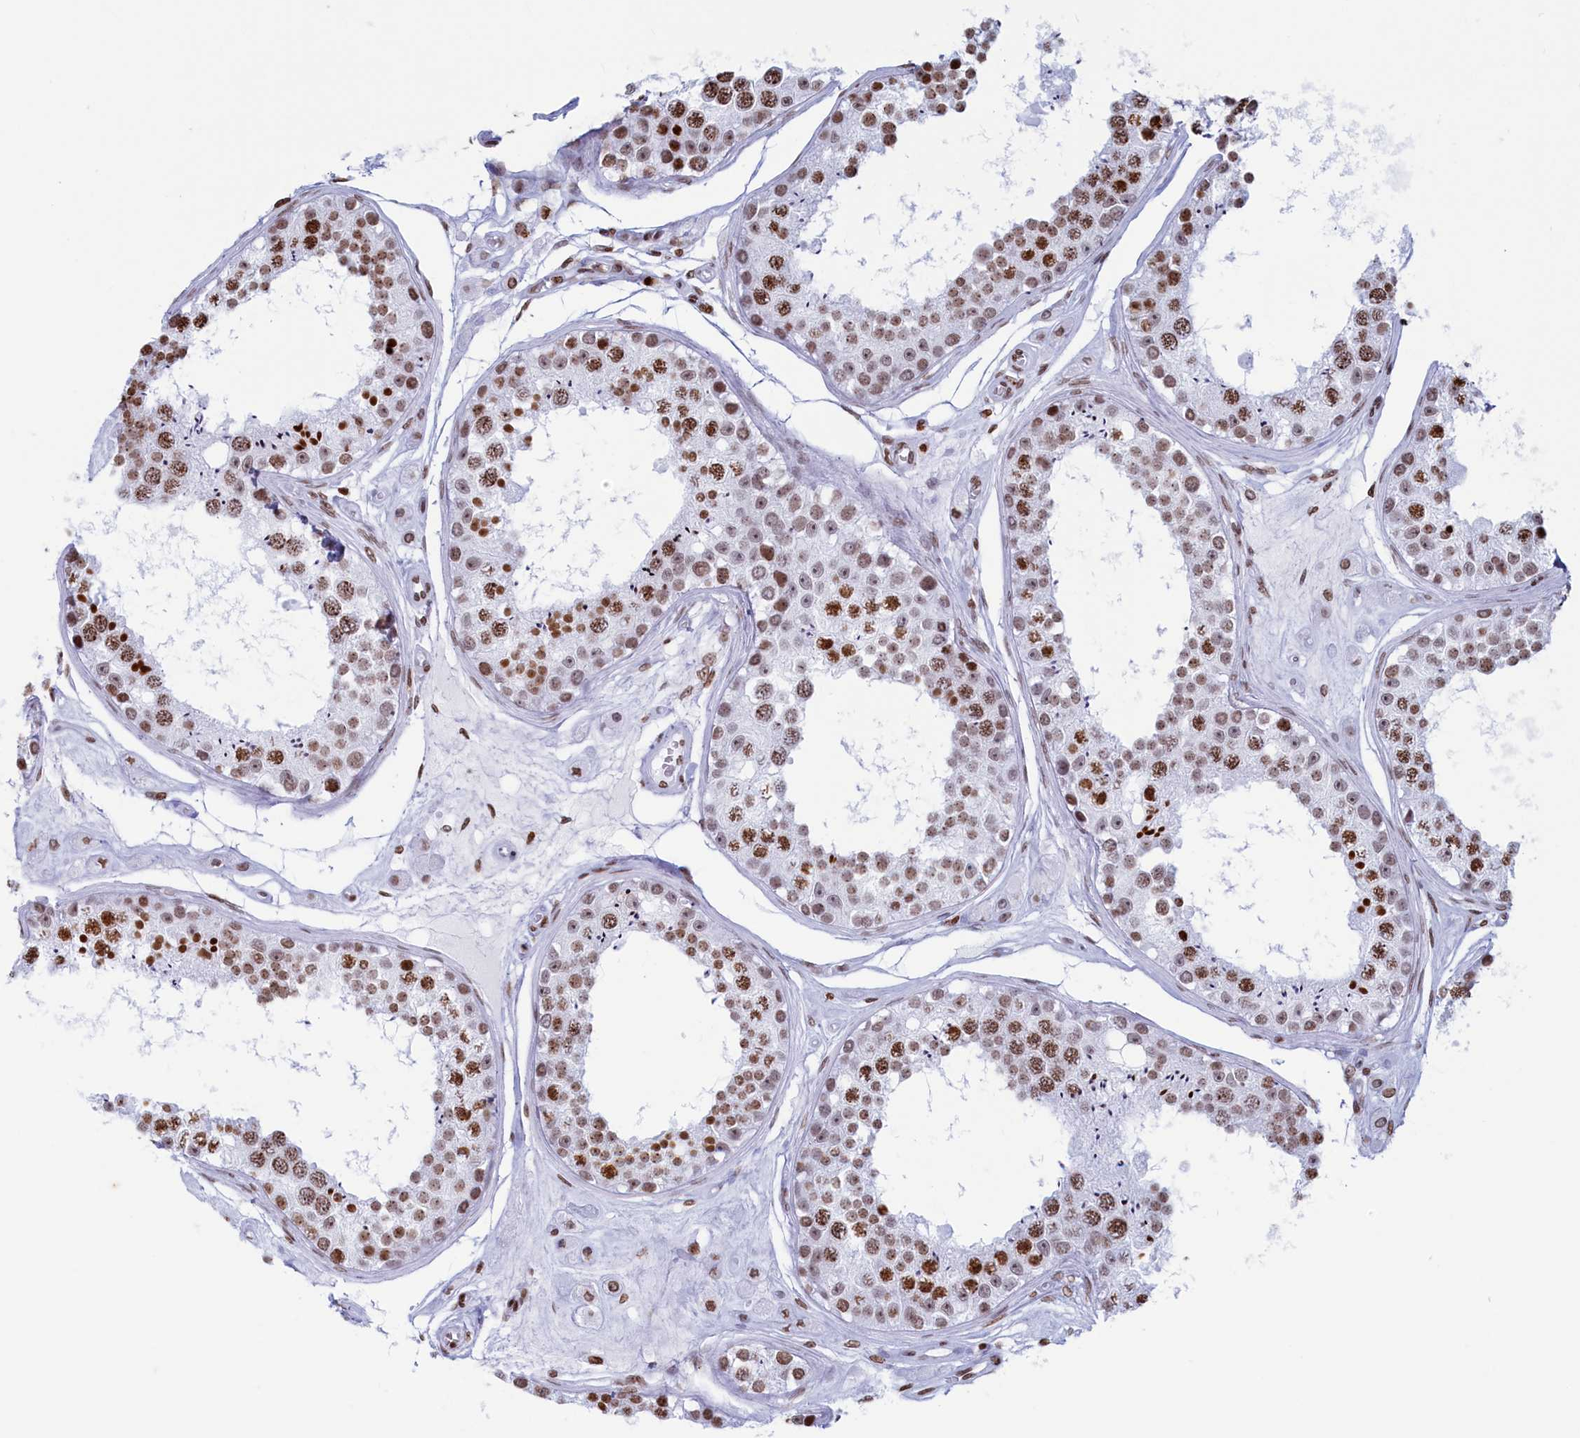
{"staining": {"intensity": "moderate", "quantity": ">75%", "location": "nuclear"}, "tissue": "testis", "cell_type": "Cells in seminiferous ducts", "image_type": "normal", "snomed": [{"axis": "morphology", "description": "Normal tissue, NOS"}, {"axis": "topography", "description": "Testis"}], "caption": "DAB immunohistochemical staining of unremarkable human testis shows moderate nuclear protein staining in approximately >75% of cells in seminiferous ducts.", "gene": "APOBEC3A", "patient": {"sex": "male", "age": 25}}